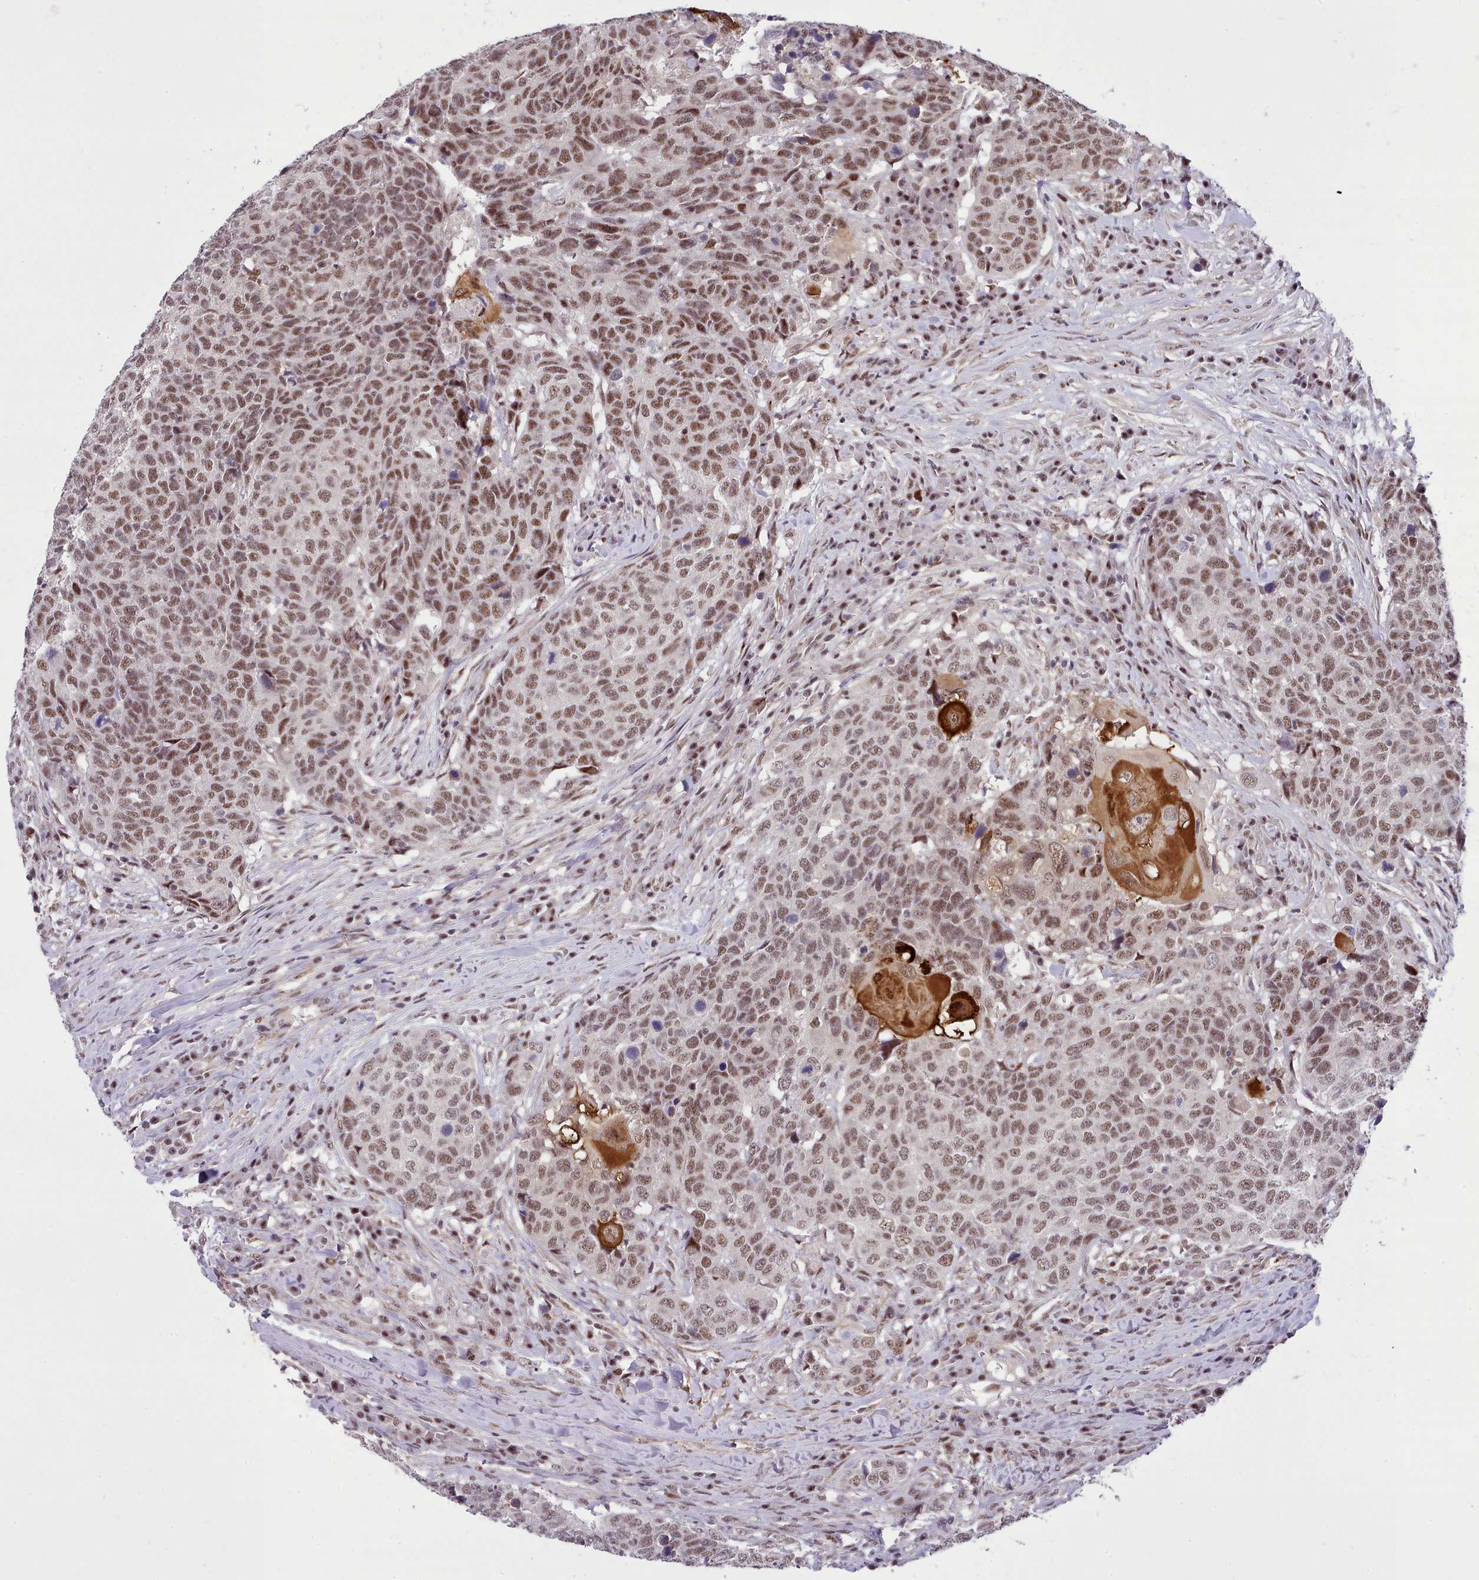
{"staining": {"intensity": "moderate", "quantity": ">75%", "location": "nuclear"}, "tissue": "head and neck cancer", "cell_type": "Tumor cells", "image_type": "cancer", "snomed": [{"axis": "morphology", "description": "Normal tissue, NOS"}, {"axis": "morphology", "description": "Squamous cell carcinoma, NOS"}, {"axis": "topography", "description": "Skeletal muscle"}, {"axis": "topography", "description": "Vascular tissue"}, {"axis": "topography", "description": "Peripheral nerve tissue"}, {"axis": "topography", "description": "Head-Neck"}], "caption": "Moderate nuclear staining for a protein is seen in about >75% of tumor cells of squamous cell carcinoma (head and neck) using immunohistochemistry (IHC).", "gene": "HOXB7", "patient": {"sex": "male", "age": 66}}